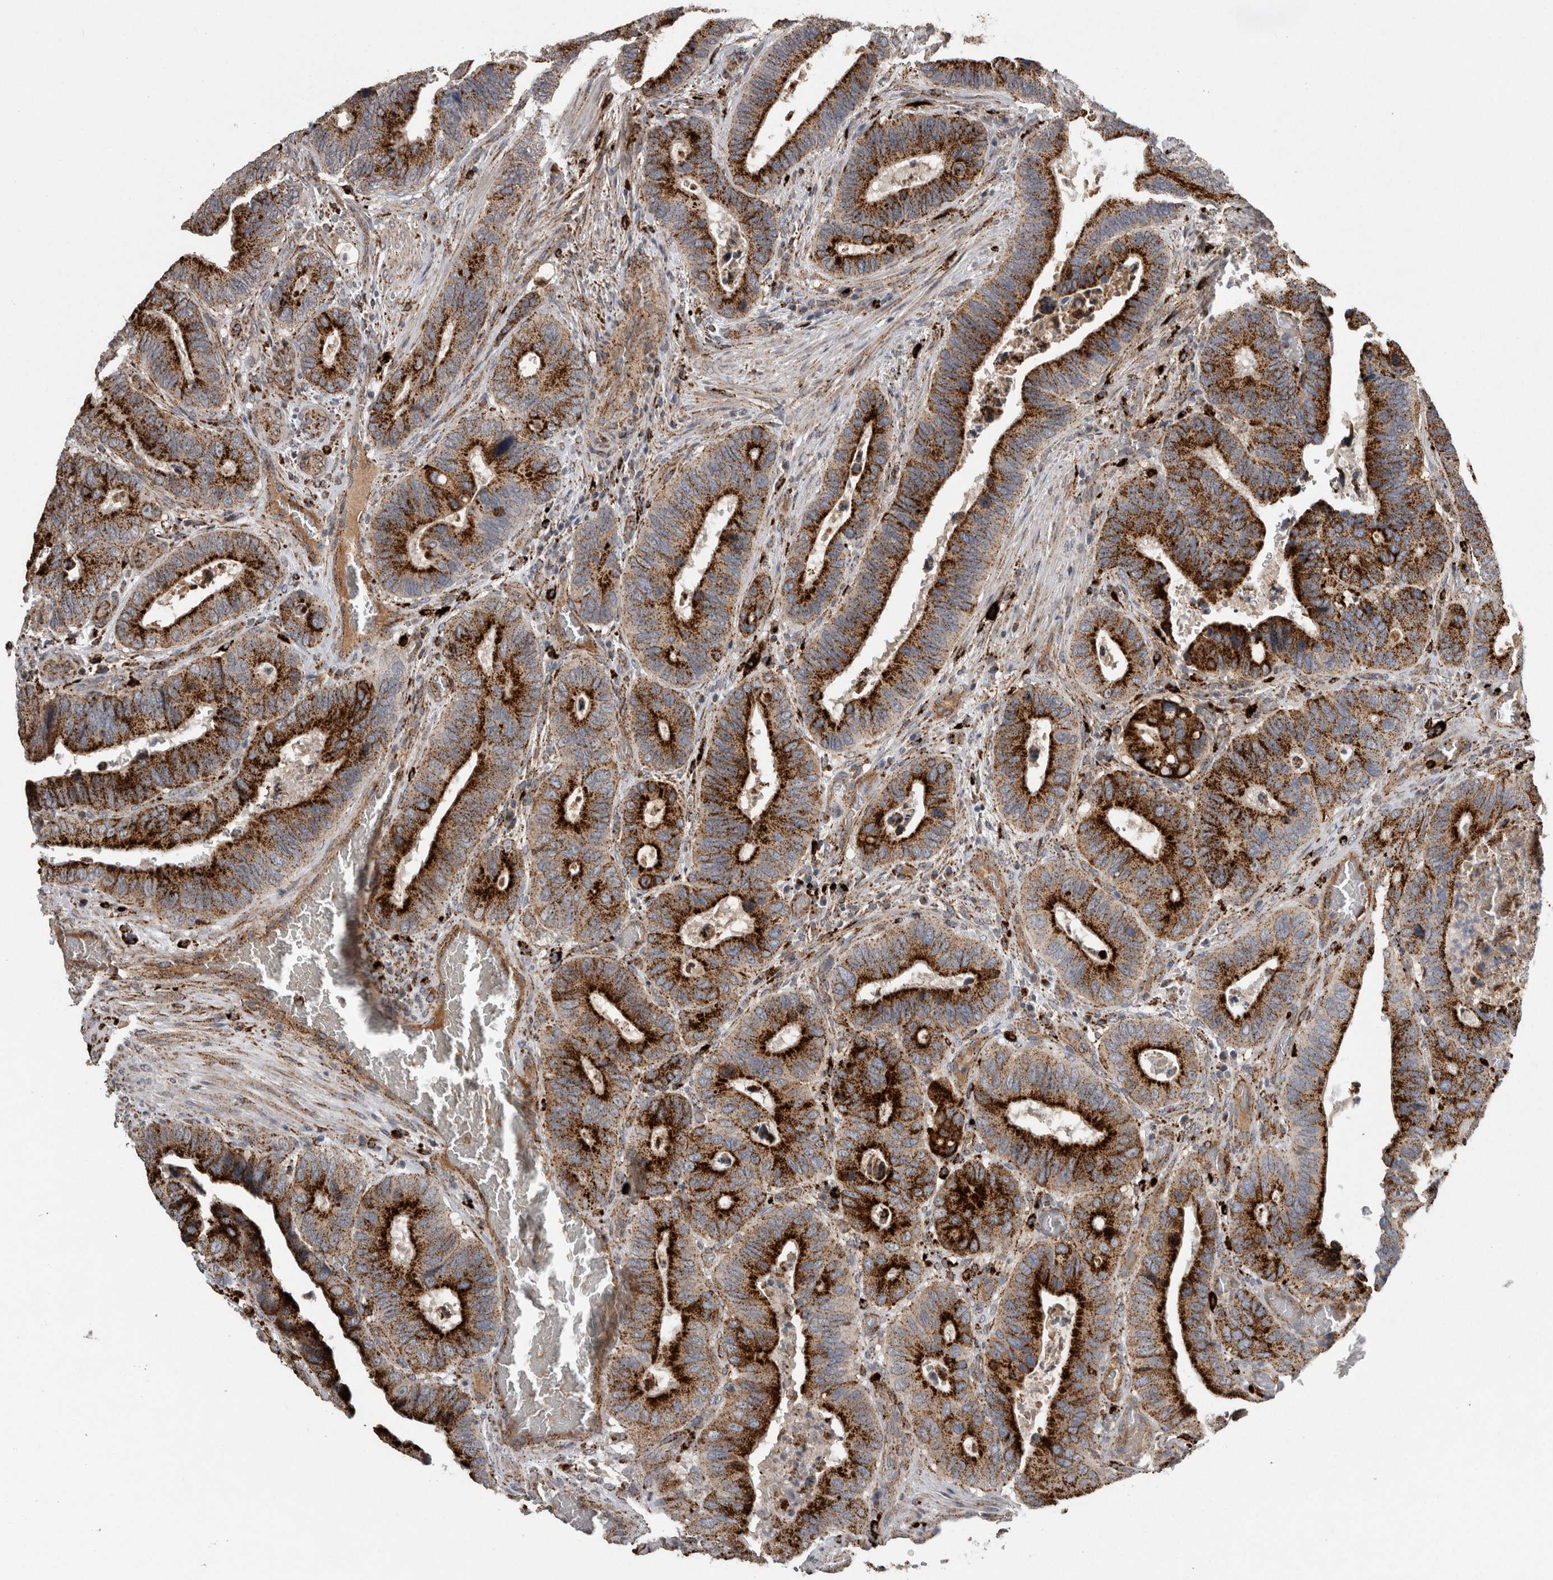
{"staining": {"intensity": "strong", "quantity": ">75%", "location": "cytoplasmic/membranous"}, "tissue": "colorectal cancer", "cell_type": "Tumor cells", "image_type": "cancer", "snomed": [{"axis": "morphology", "description": "Adenocarcinoma, NOS"}, {"axis": "topography", "description": "Colon"}], "caption": "High-magnification brightfield microscopy of colorectal cancer (adenocarcinoma) stained with DAB (brown) and counterstained with hematoxylin (blue). tumor cells exhibit strong cytoplasmic/membranous expression is appreciated in about>75% of cells.", "gene": "CTSZ", "patient": {"sex": "male", "age": 72}}